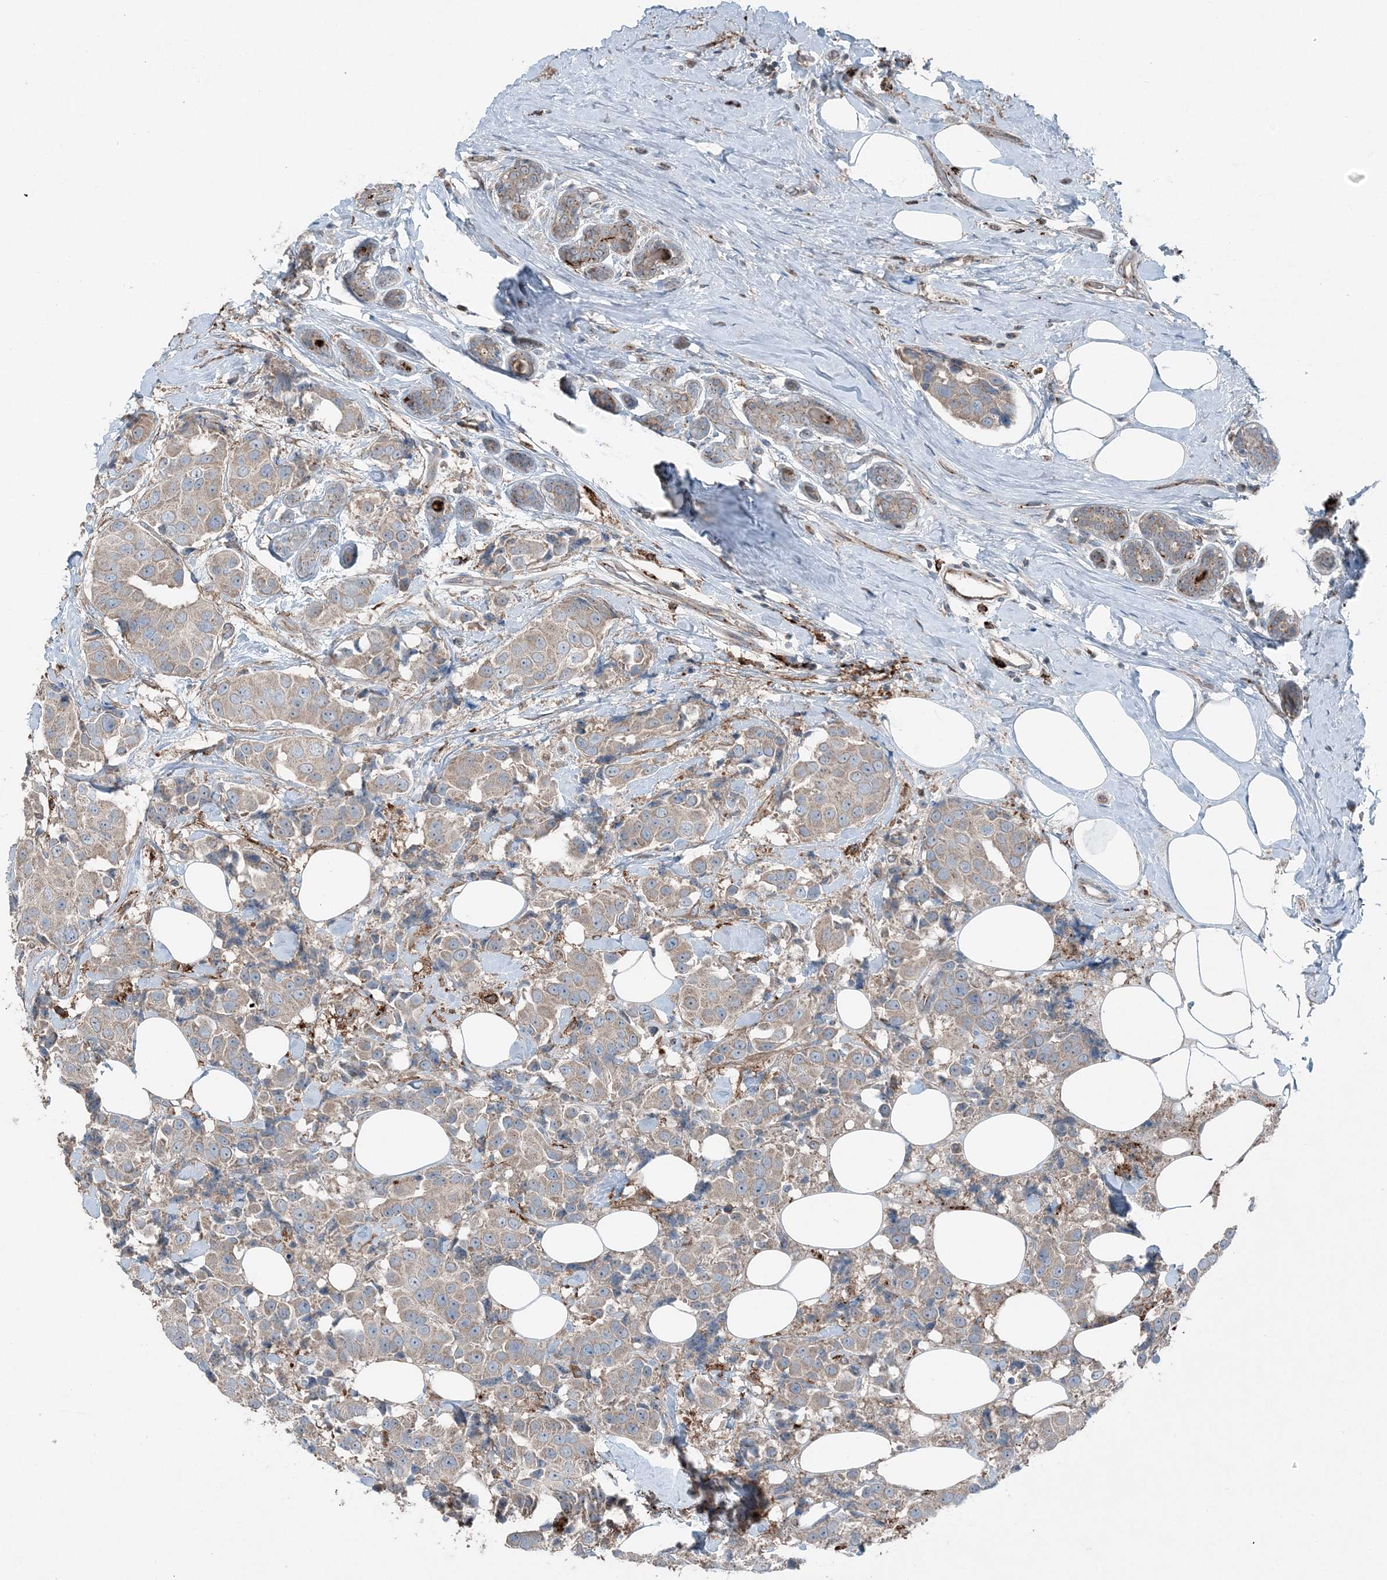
{"staining": {"intensity": "weak", "quantity": ">75%", "location": "cytoplasmic/membranous"}, "tissue": "breast cancer", "cell_type": "Tumor cells", "image_type": "cancer", "snomed": [{"axis": "morphology", "description": "Normal tissue, NOS"}, {"axis": "morphology", "description": "Duct carcinoma"}, {"axis": "topography", "description": "Breast"}], "caption": "Breast cancer stained with a protein marker displays weak staining in tumor cells.", "gene": "KY", "patient": {"sex": "female", "age": 39}}